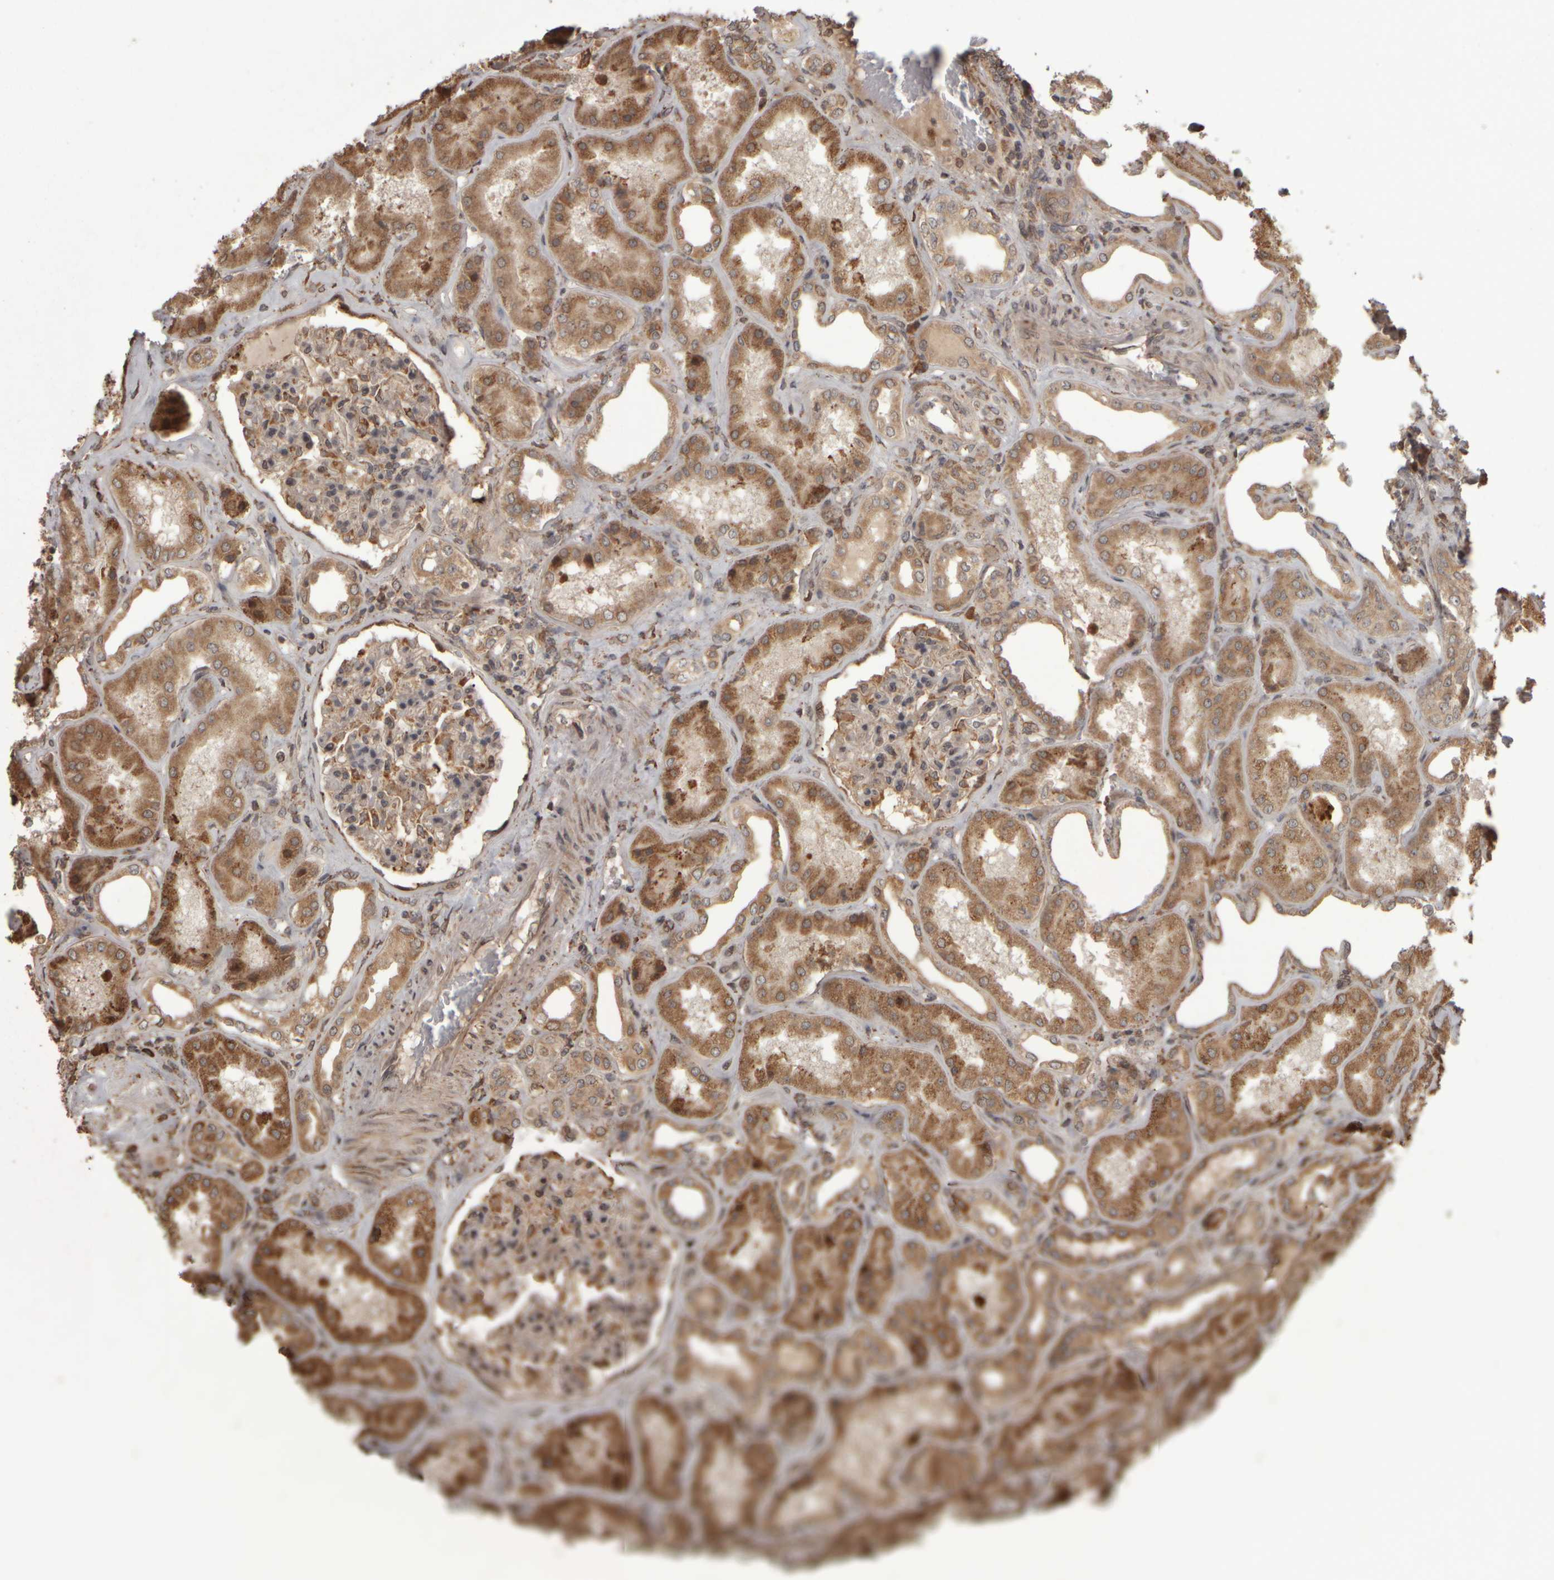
{"staining": {"intensity": "moderate", "quantity": ">75%", "location": "cytoplasmic/membranous"}, "tissue": "kidney", "cell_type": "Cells in glomeruli", "image_type": "normal", "snomed": [{"axis": "morphology", "description": "Normal tissue, NOS"}, {"axis": "topography", "description": "Kidney"}], "caption": "Normal kidney reveals moderate cytoplasmic/membranous staining in approximately >75% of cells in glomeruli.", "gene": "AGBL3", "patient": {"sex": "female", "age": 56}}